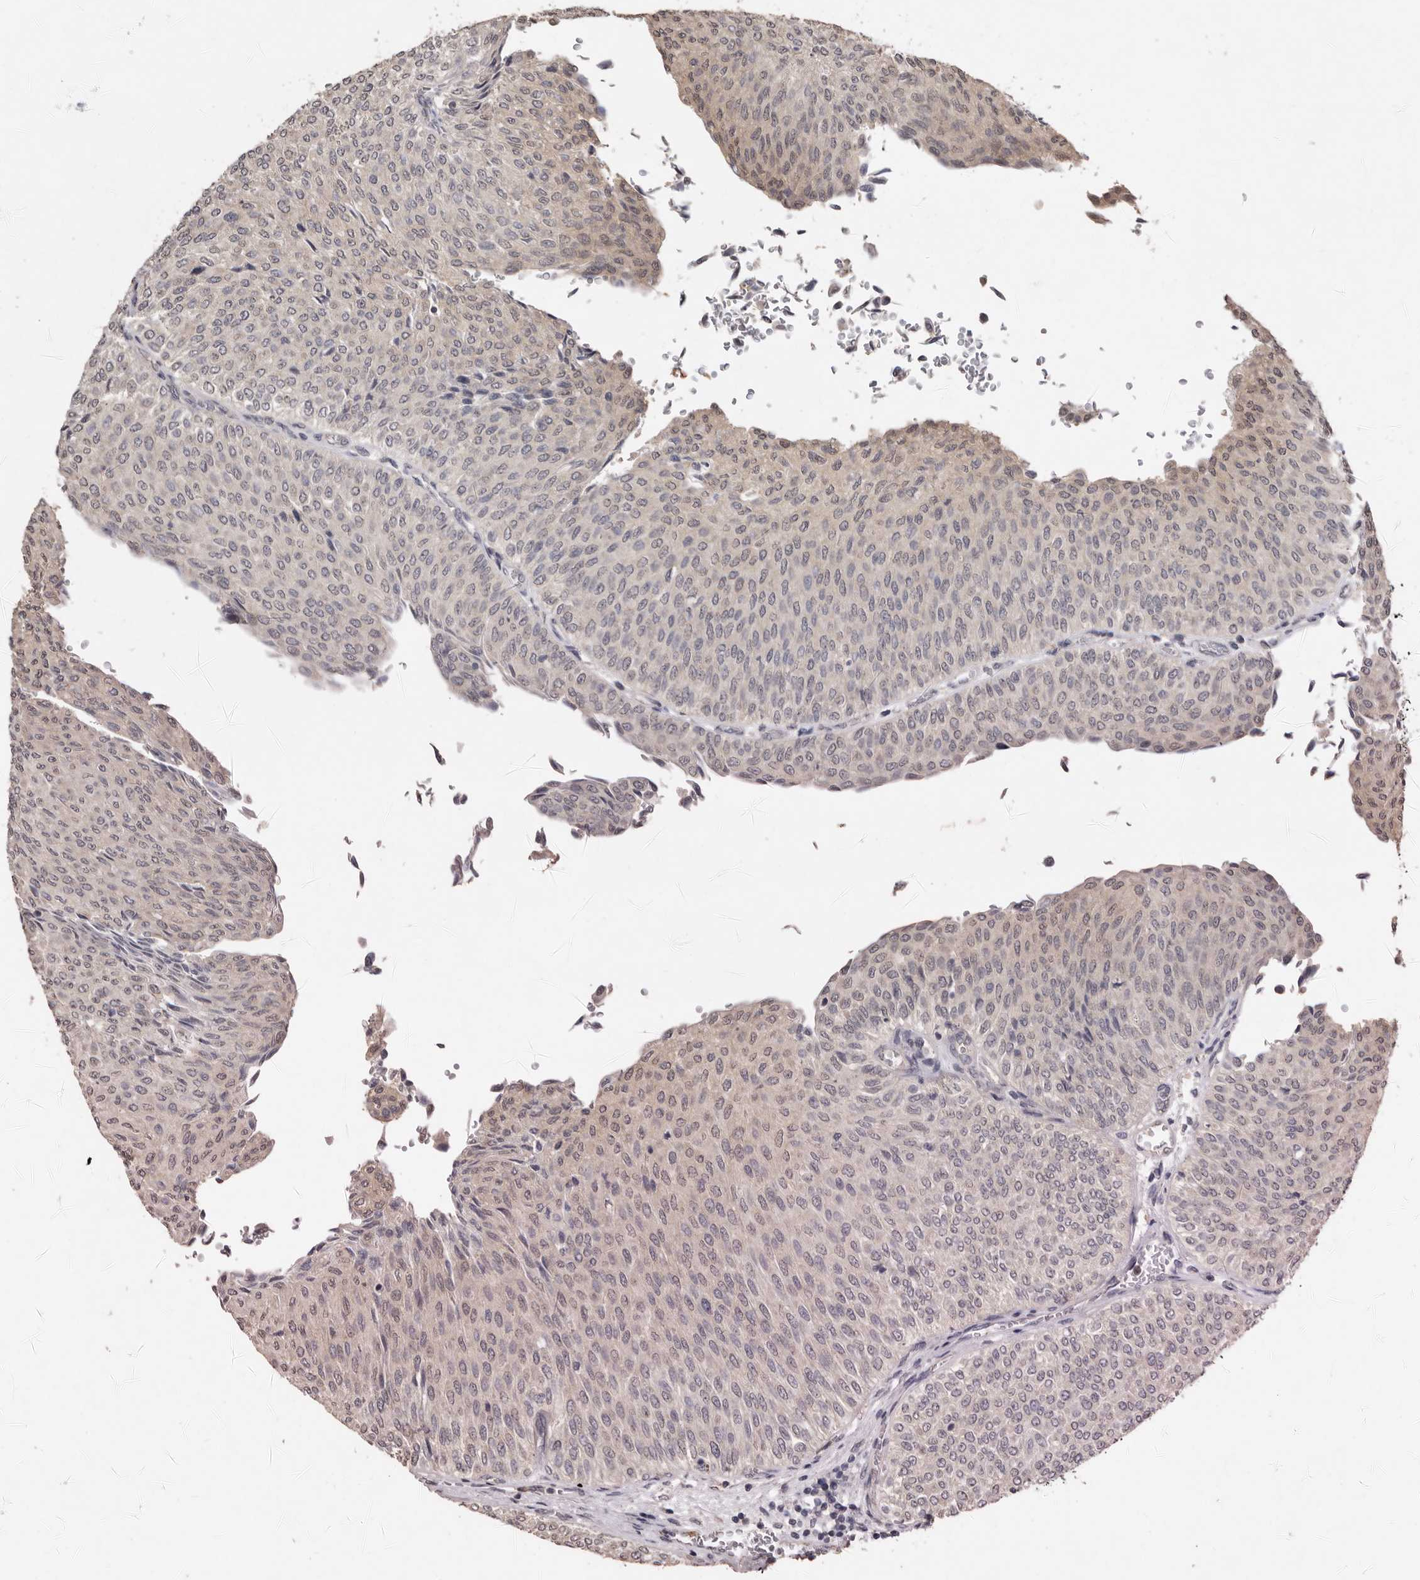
{"staining": {"intensity": "negative", "quantity": "none", "location": "none"}, "tissue": "urothelial cancer", "cell_type": "Tumor cells", "image_type": "cancer", "snomed": [{"axis": "morphology", "description": "Urothelial carcinoma, Low grade"}, {"axis": "topography", "description": "Urinary bladder"}], "caption": "This histopathology image is of urothelial cancer stained with immunohistochemistry (IHC) to label a protein in brown with the nuclei are counter-stained blue. There is no expression in tumor cells.", "gene": "SULT1E1", "patient": {"sex": "male", "age": 78}}